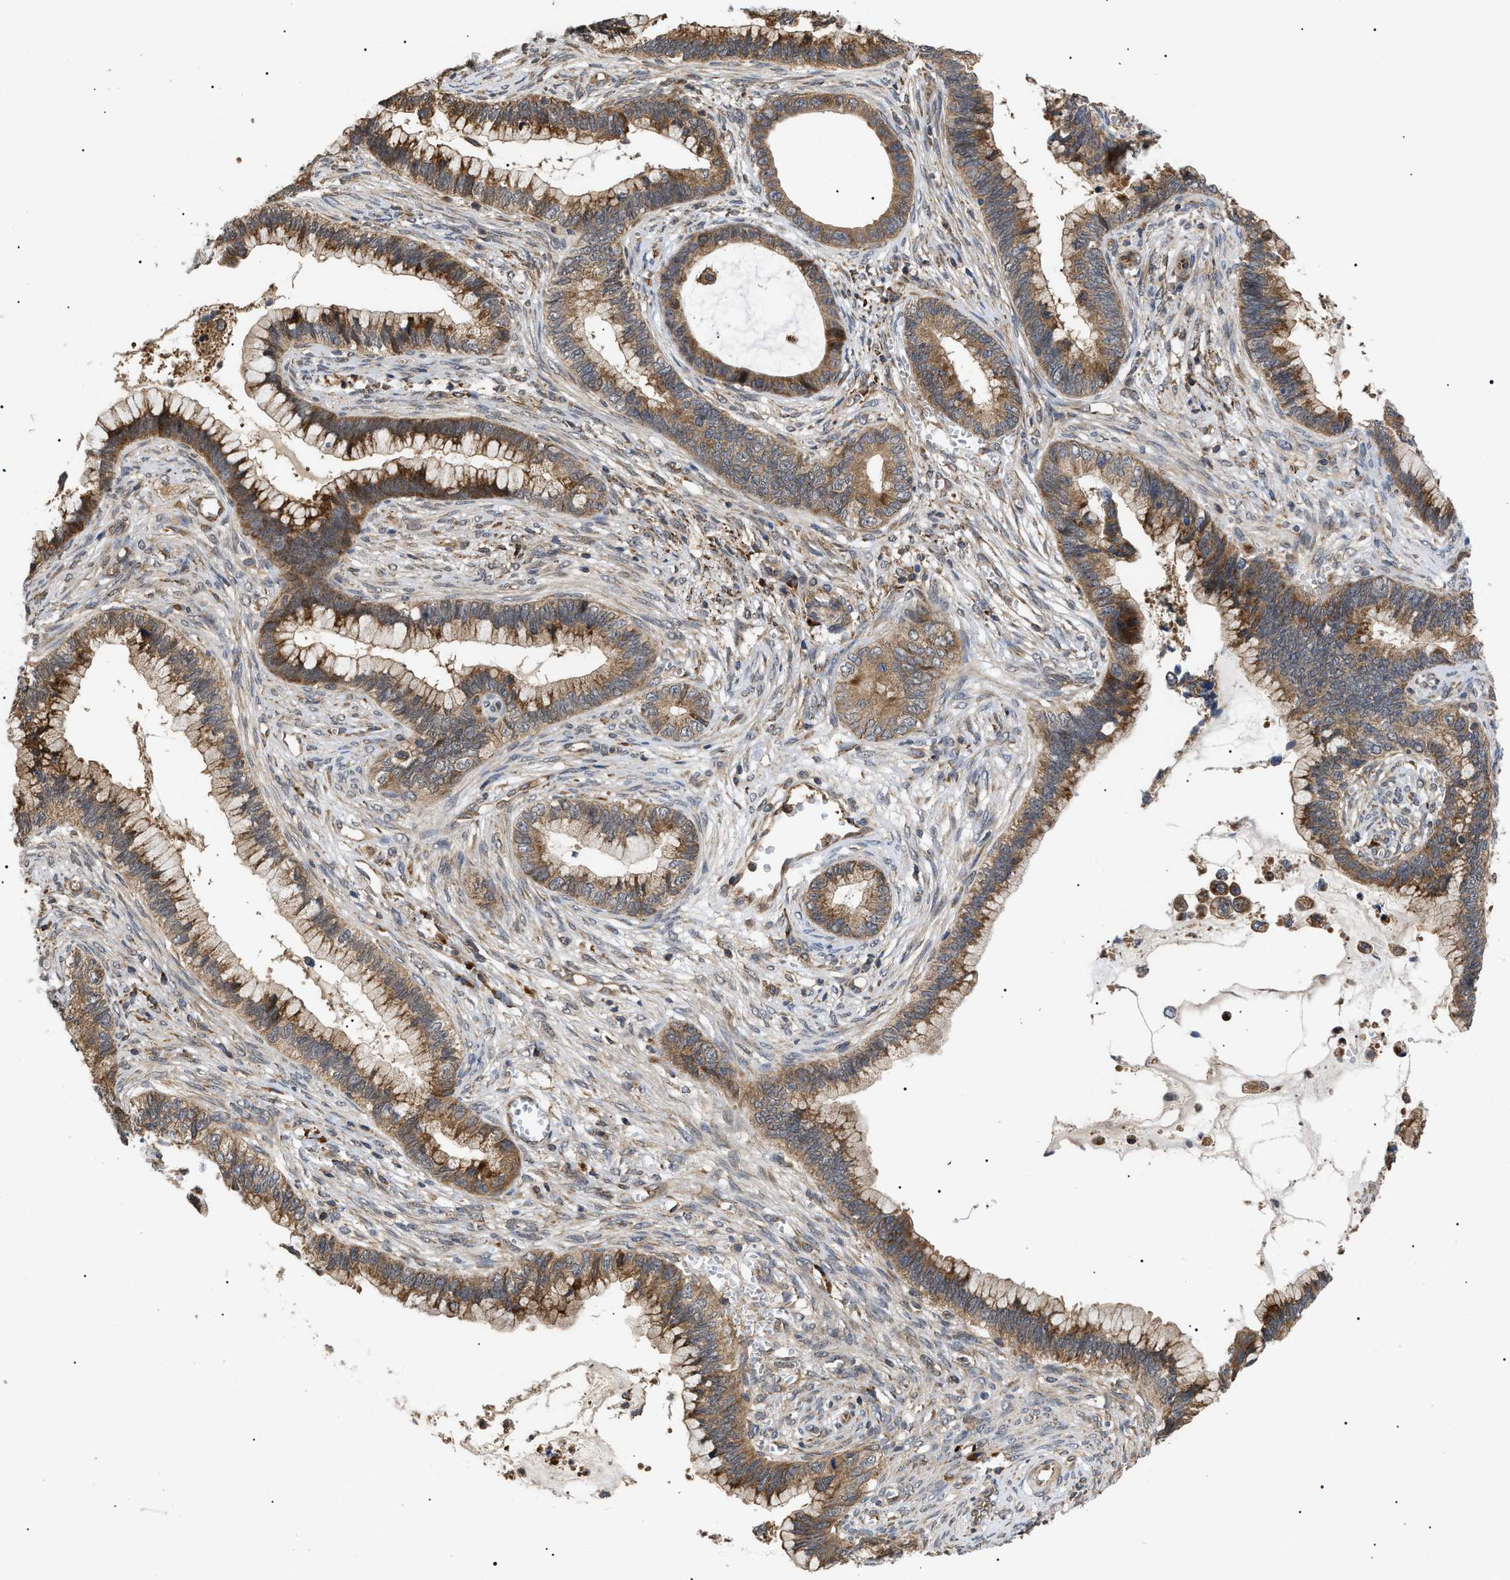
{"staining": {"intensity": "moderate", "quantity": ">75%", "location": "cytoplasmic/membranous"}, "tissue": "cervical cancer", "cell_type": "Tumor cells", "image_type": "cancer", "snomed": [{"axis": "morphology", "description": "Adenocarcinoma, NOS"}, {"axis": "topography", "description": "Cervix"}], "caption": "Protein expression analysis of human cervical cancer (adenocarcinoma) reveals moderate cytoplasmic/membranous expression in approximately >75% of tumor cells. (IHC, brightfield microscopy, high magnification).", "gene": "ASTL", "patient": {"sex": "female", "age": 44}}